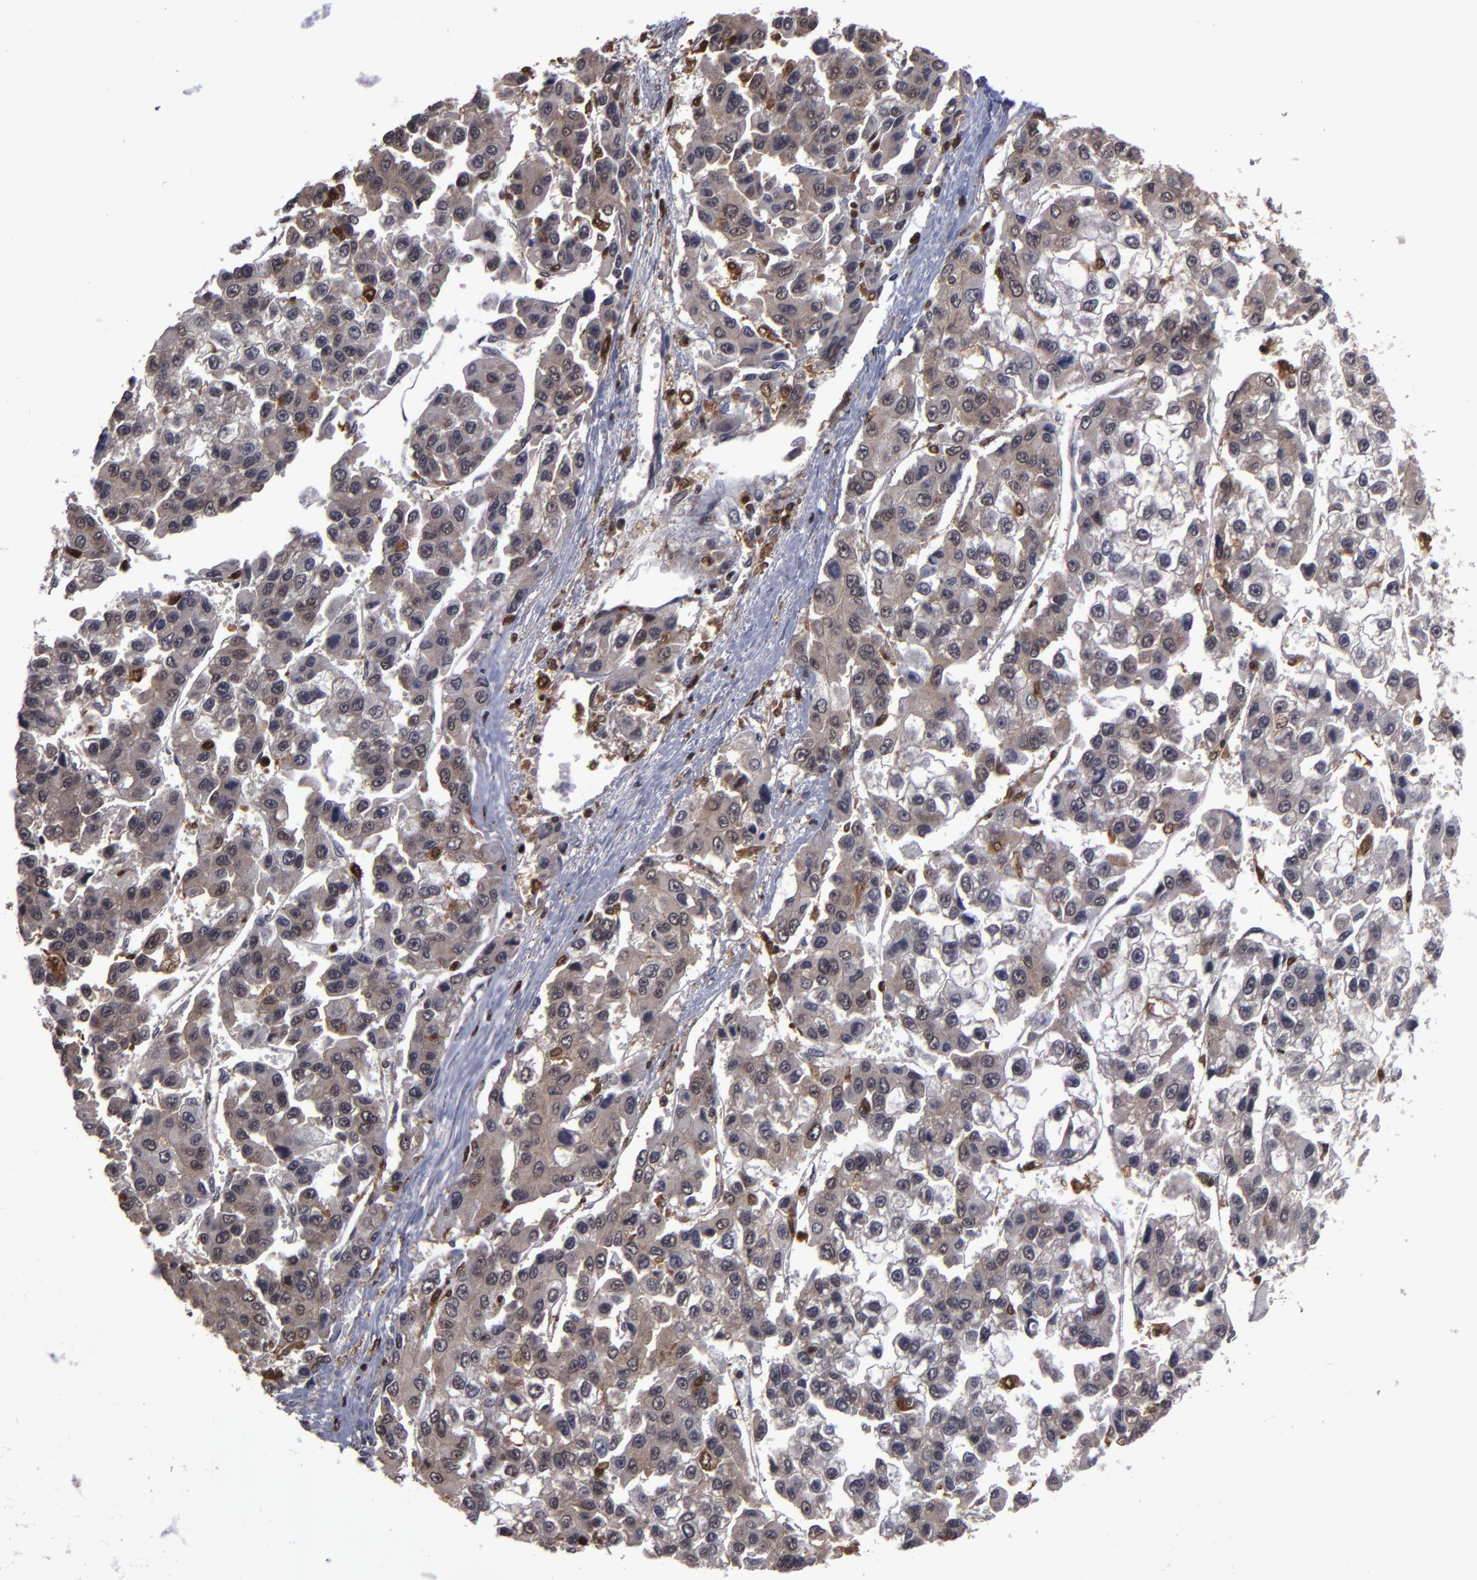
{"staining": {"intensity": "moderate", "quantity": ">75%", "location": "cytoplasmic/membranous,nuclear"}, "tissue": "liver cancer", "cell_type": "Tumor cells", "image_type": "cancer", "snomed": [{"axis": "morphology", "description": "Carcinoma, Hepatocellular, NOS"}, {"axis": "topography", "description": "Liver"}], "caption": "Protein positivity by IHC shows moderate cytoplasmic/membranous and nuclear expression in about >75% of tumor cells in liver hepatocellular carcinoma. (brown staining indicates protein expression, while blue staining denotes nuclei).", "gene": "GRB2", "patient": {"sex": "female", "age": 66}}